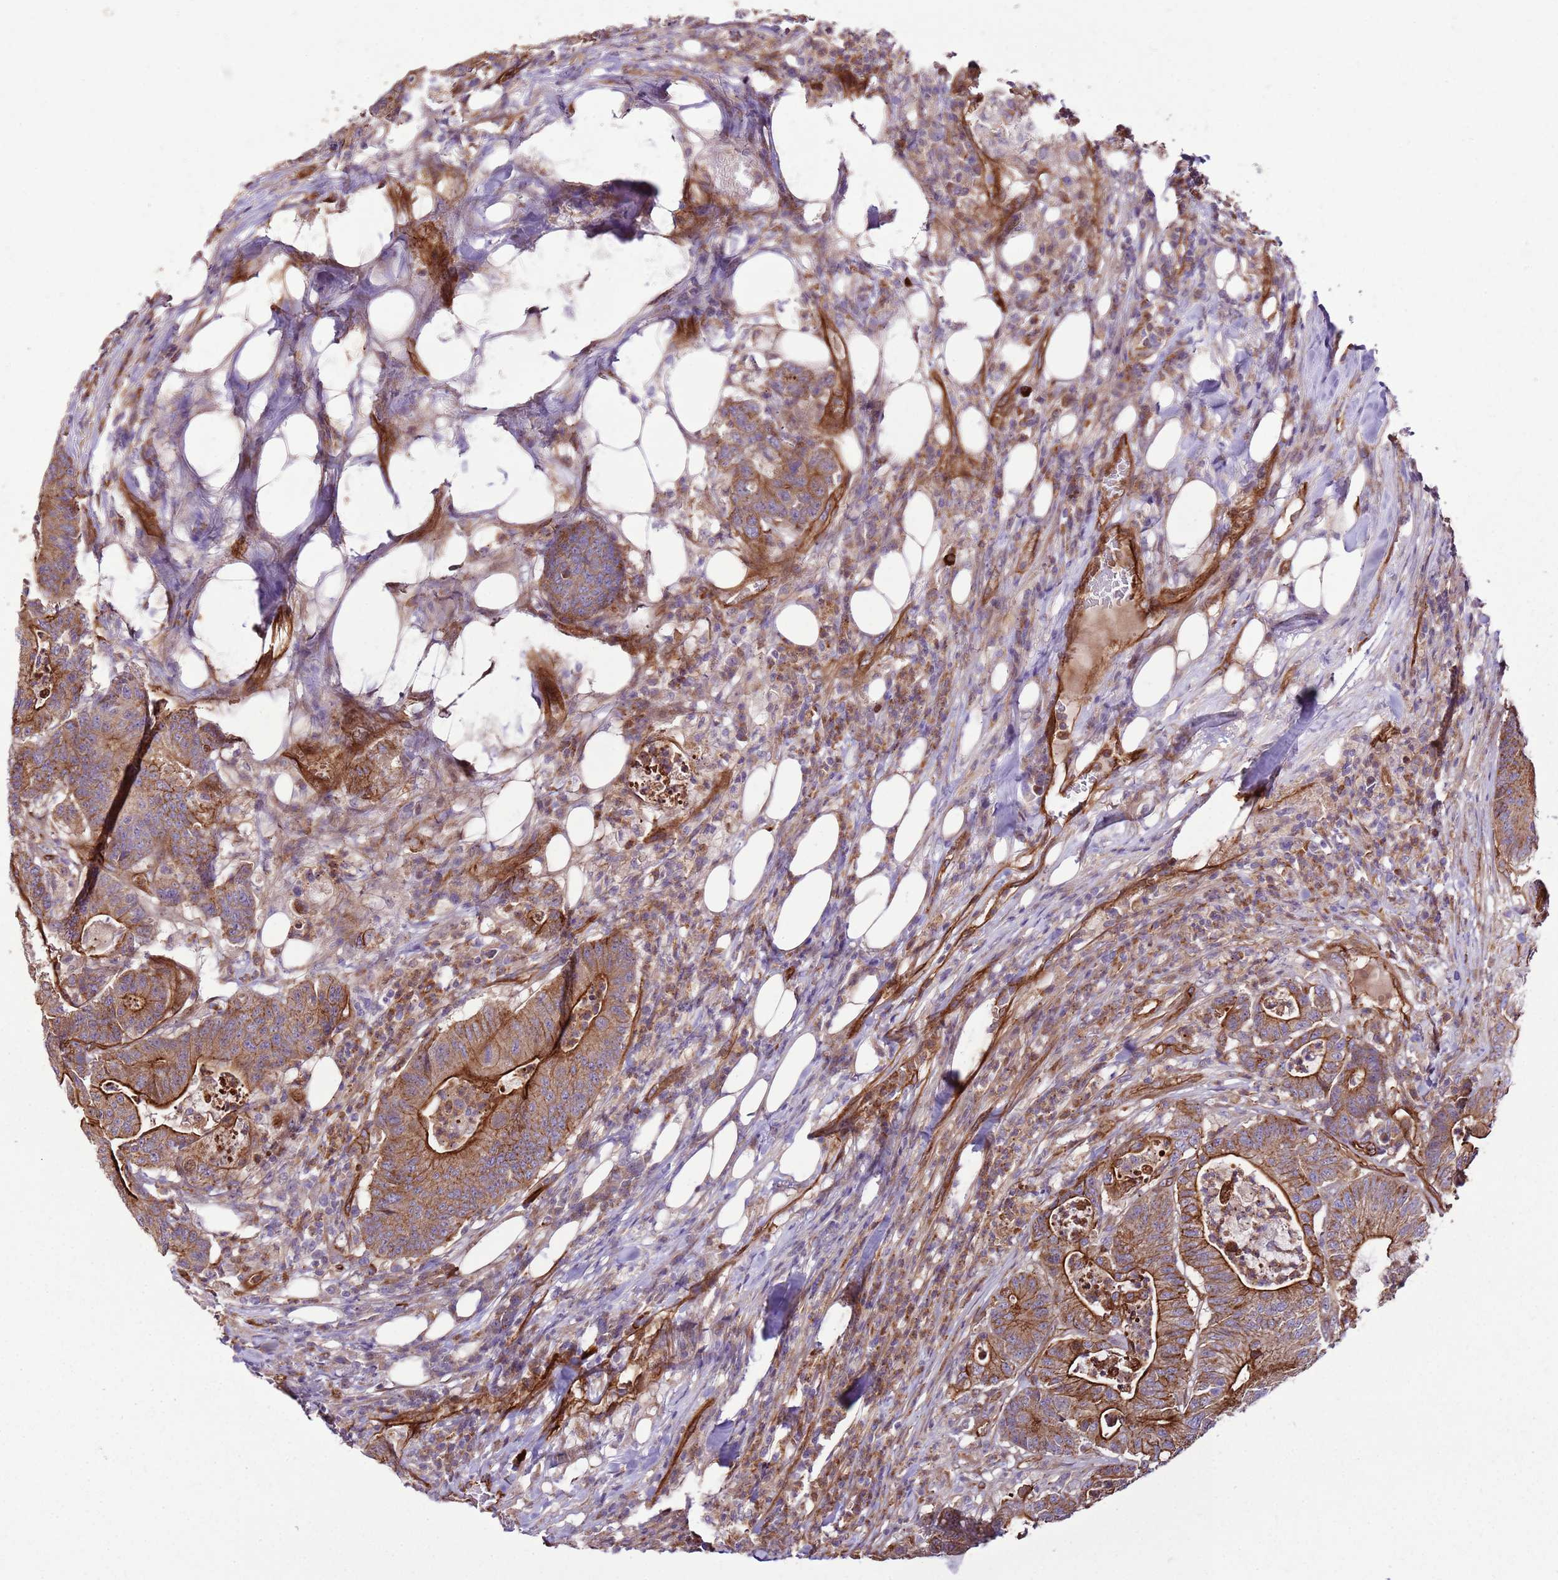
{"staining": {"intensity": "strong", "quantity": ">75%", "location": "cytoplasmic/membranous"}, "tissue": "colorectal cancer", "cell_type": "Tumor cells", "image_type": "cancer", "snomed": [{"axis": "morphology", "description": "Adenocarcinoma, NOS"}, {"axis": "topography", "description": "Colon"}], "caption": "Immunohistochemistry image of neoplastic tissue: human colorectal adenocarcinoma stained using immunohistochemistry (IHC) shows high levels of strong protein expression localized specifically in the cytoplasmic/membranous of tumor cells, appearing as a cytoplasmic/membranous brown color.", "gene": "ZNF827", "patient": {"sex": "female", "age": 84}}